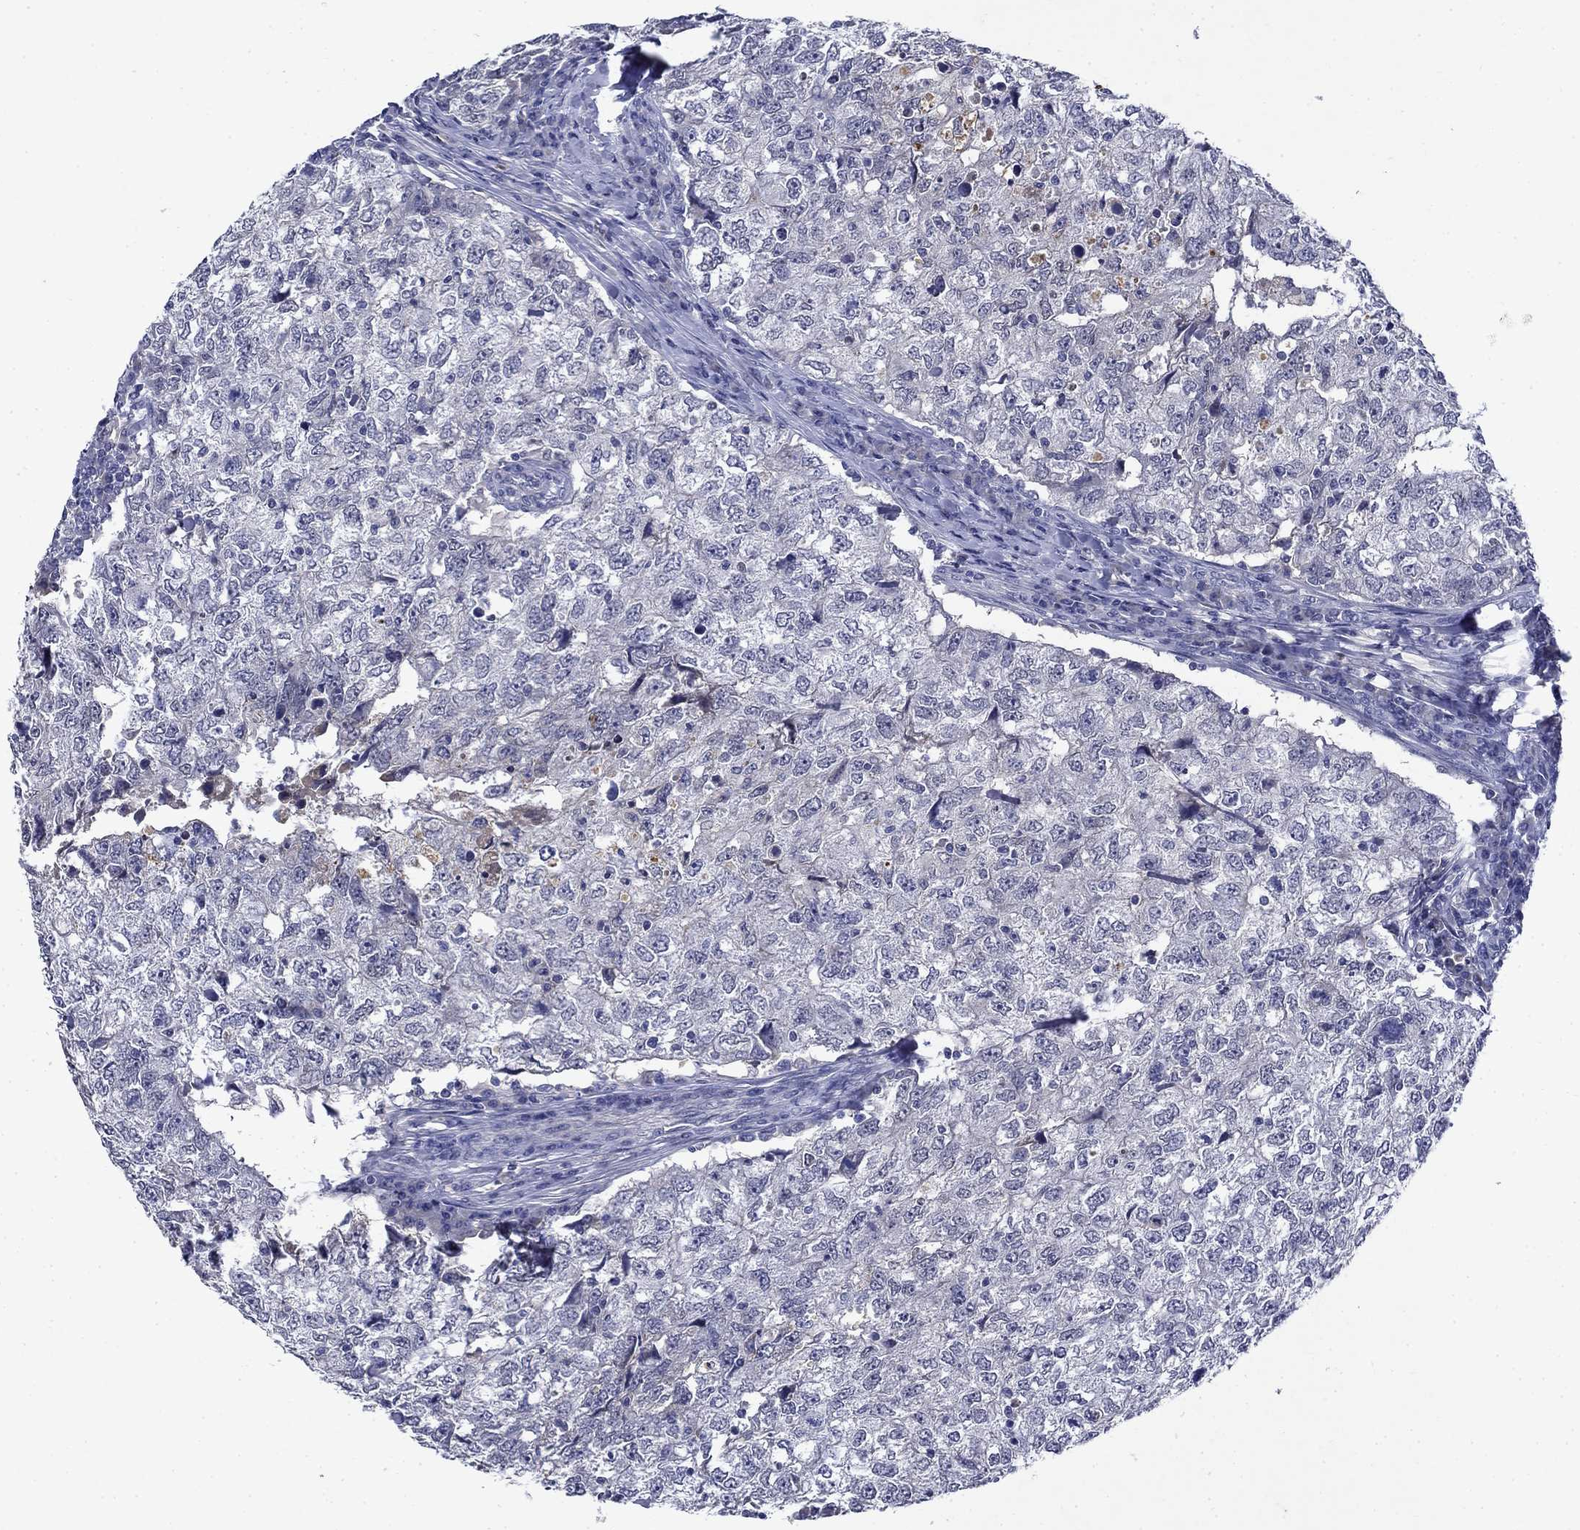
{"staining": {"intensity": "negative", "quantity": "none", "location": "none"}, "tissue": "breast cancer", "cell_type": "Tumor cells", "image_type": "cancer", "snomed": [{"axis": "morphology", "description": "Duct carcinoma"}, {"axis": "topography", "description": "Breast"}], "caption": "High magnification brightfield microscopy of breast cancer (invasive ductal carcinoma) stained with DAB (3,3'-diaminobenzidine) (brown) and counterstained with hematoxylin (blue): tumor cells show no significant positivity. Nuclei are stained in blue.", "gene": "STAB2", "patient": {"sex": "female", "age": 30}}